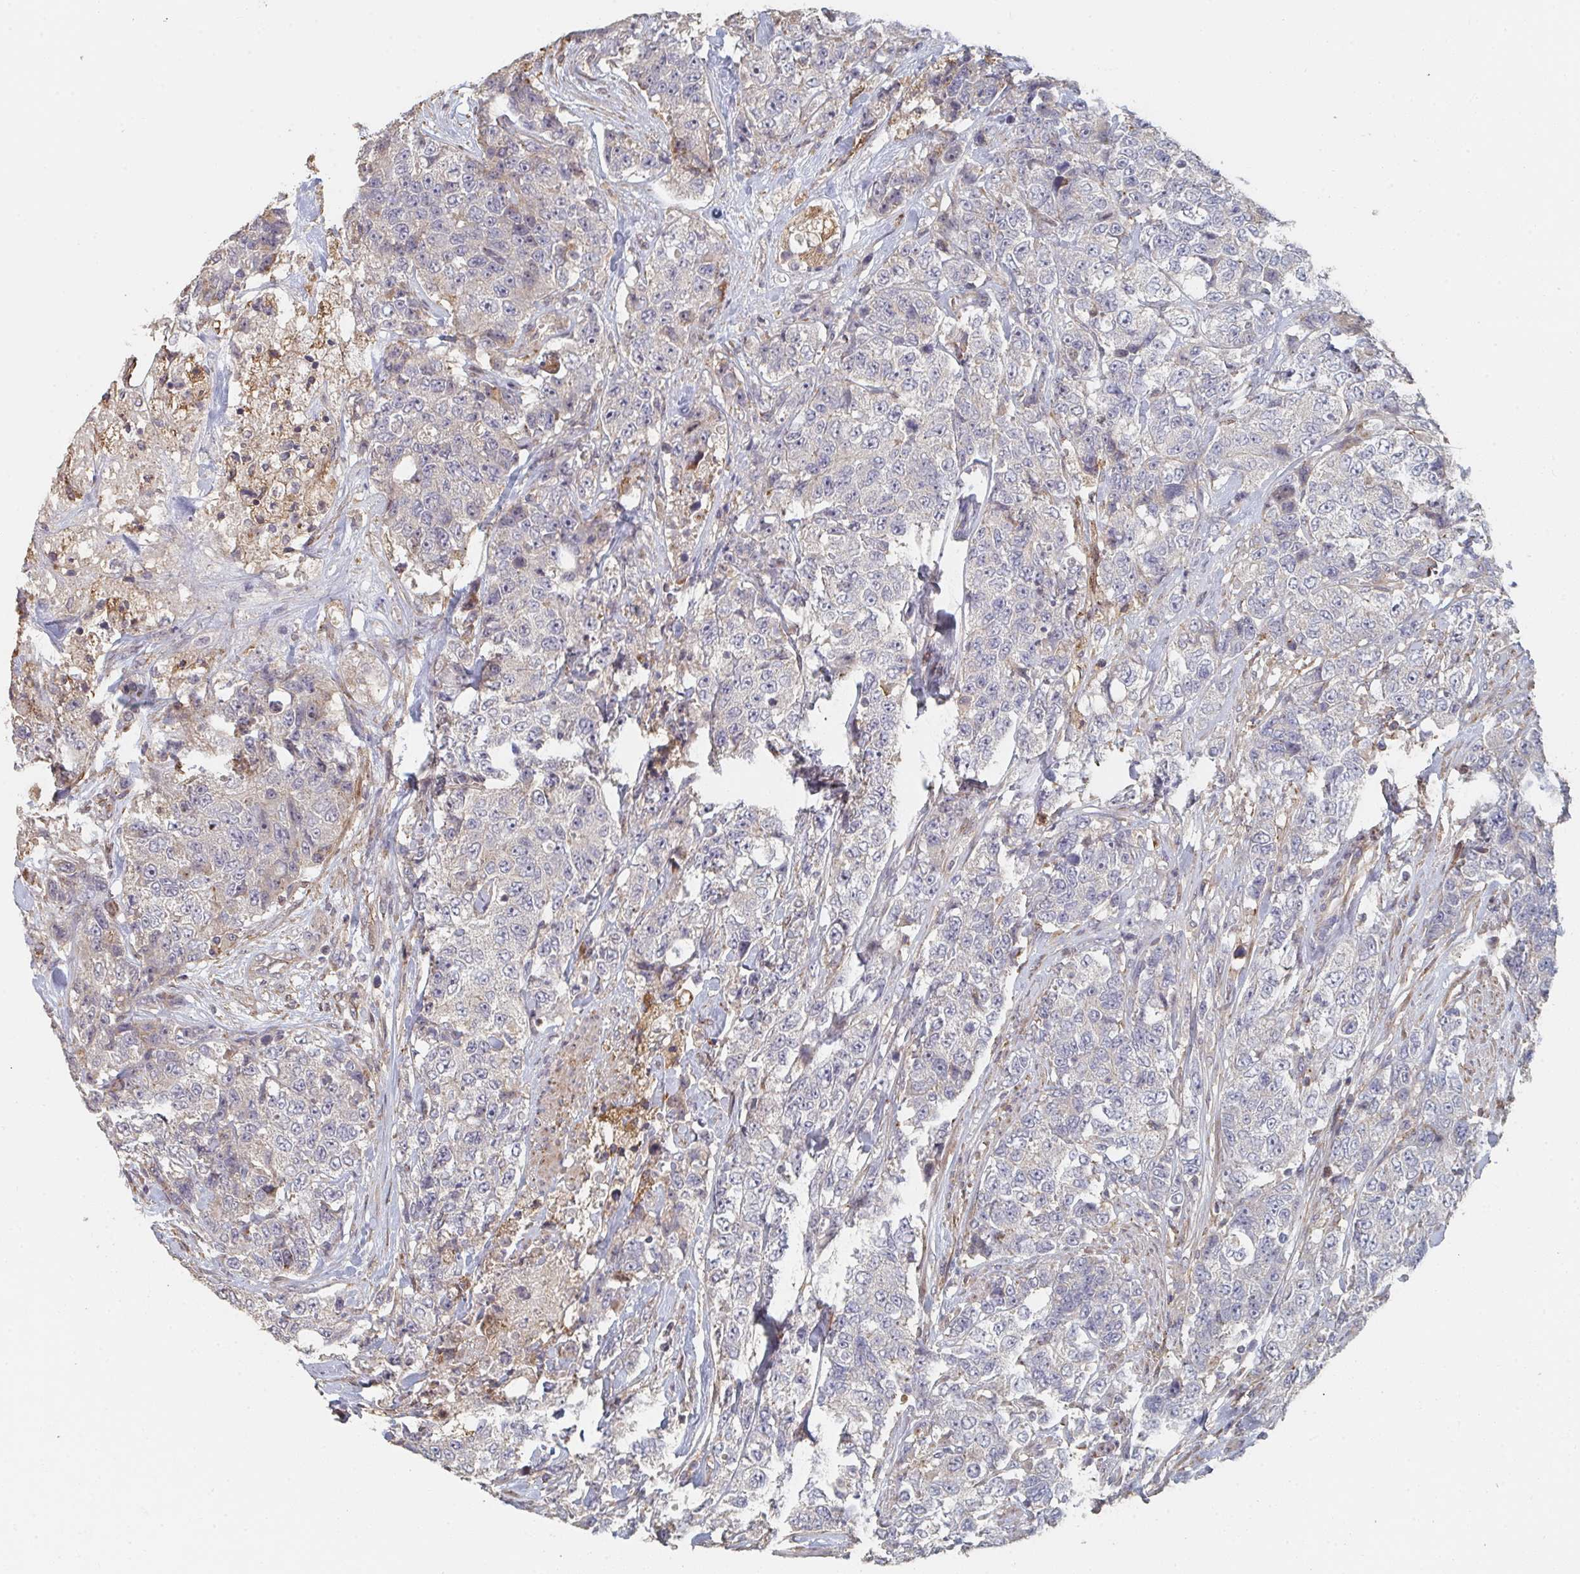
{"staining": {"intensity": "negative", "quantity": "none", "location": "none"}, "tissue": "urothelial cancer", "cell_type": "Tumor cells", "image_type": "cancer", "snomed": [{"axis": "morphology", "description": "Urothelial carcinoma, High grade"}, {"axis": "topography", "description": "Urinary bladder"}], "caption": "A high-resolution histopathology image shows immunohistochemistry staining of urothelial cancer, which exhibits no significant staining in tumor cells.", "gene": "PTEN", "patient": {"sex": "female", "age": 78}}